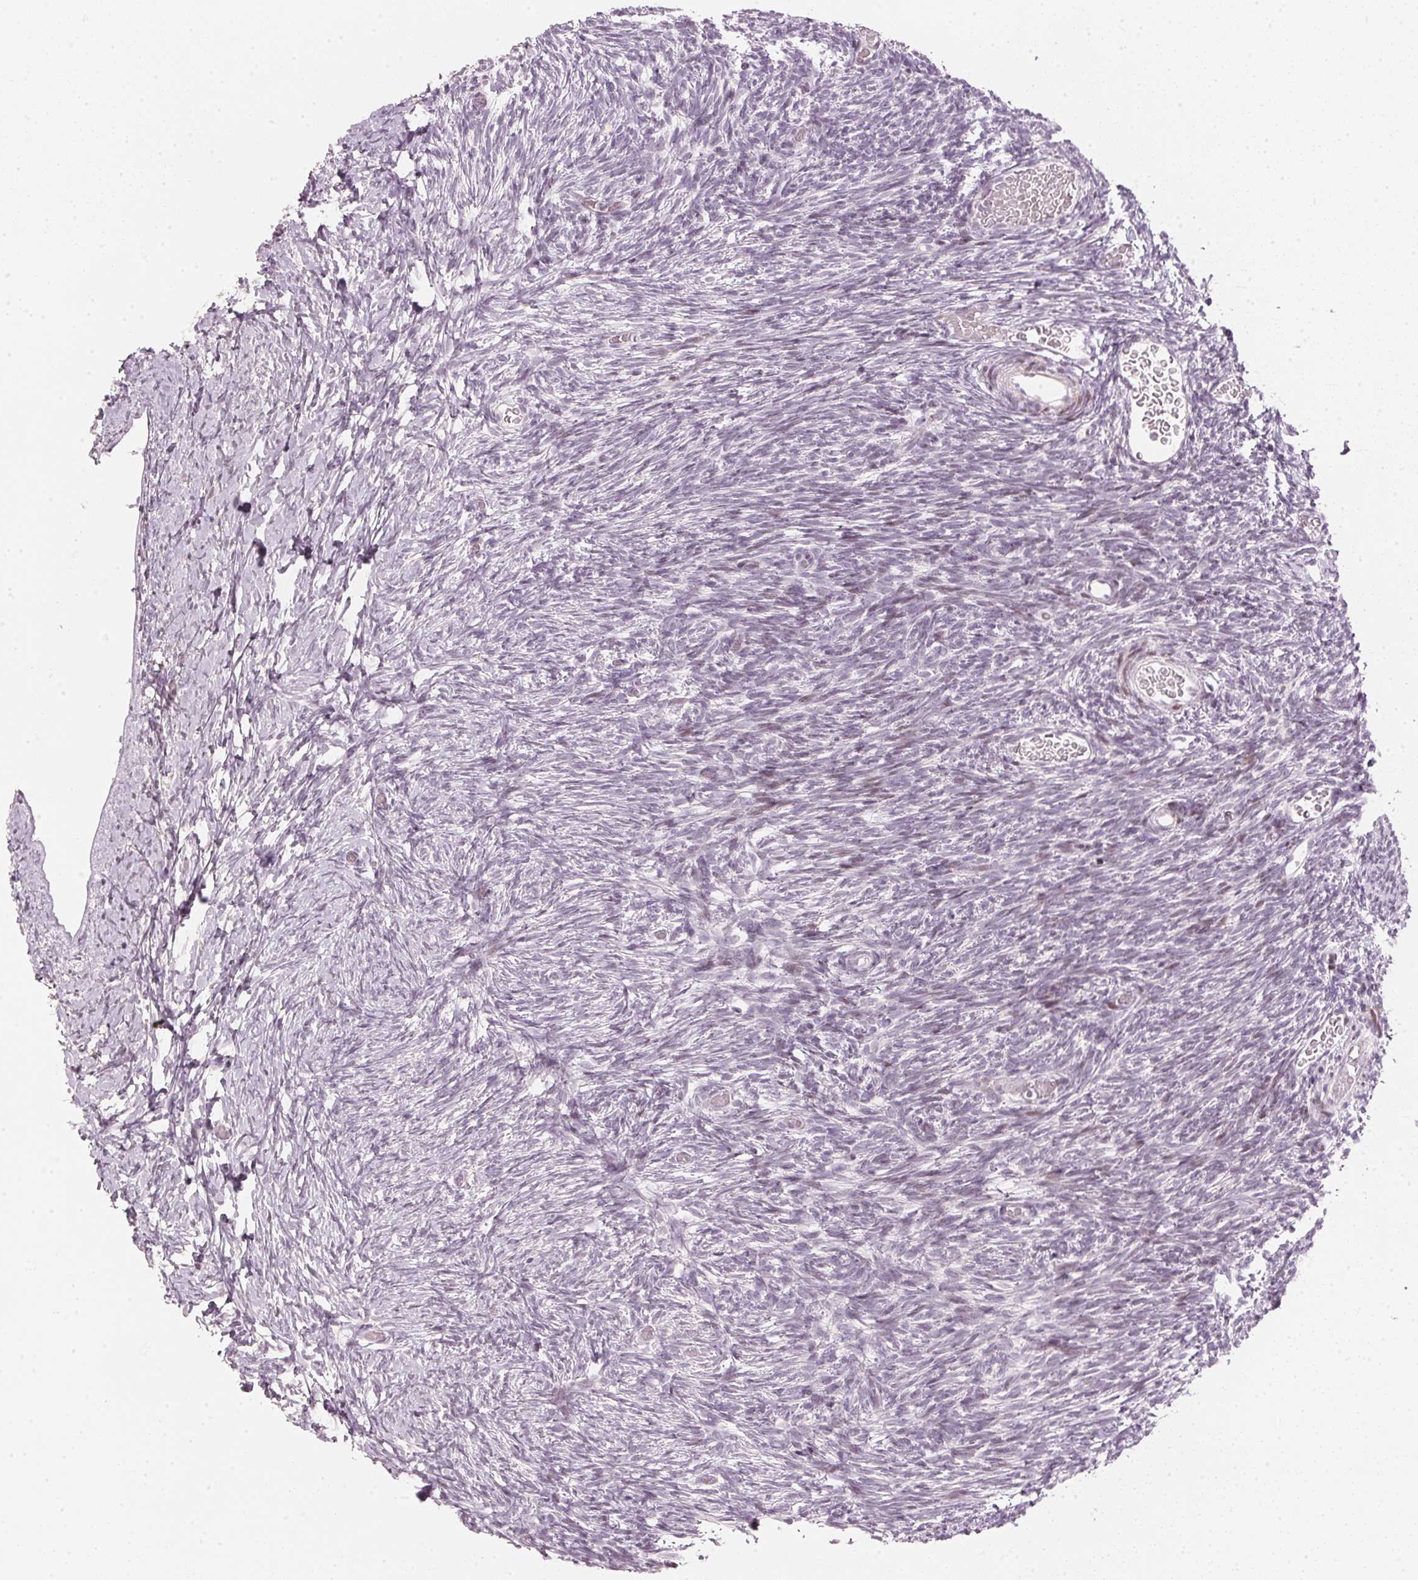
{"staining": {"intensity": "negative", "quantity": "none", "location": "none"}, "tissue": "ovary", "cell_type": "Ovarian stroma cells", "image_type": "normal", "snomed": [{"axis": "morphology", "description": "Normal tissue, NOS"}, {"axis": "topography", "description": "Ovary"}], "caption": "High power microscopy micrograph of an IHC image of normal ovary, revealing no significant staining in ovarian stroma cells. (DAB IHC visualized using brightfield microscopy, high magnification).", "gene": "SFRP4", "patient": {"sex": "female", "age": 39}}